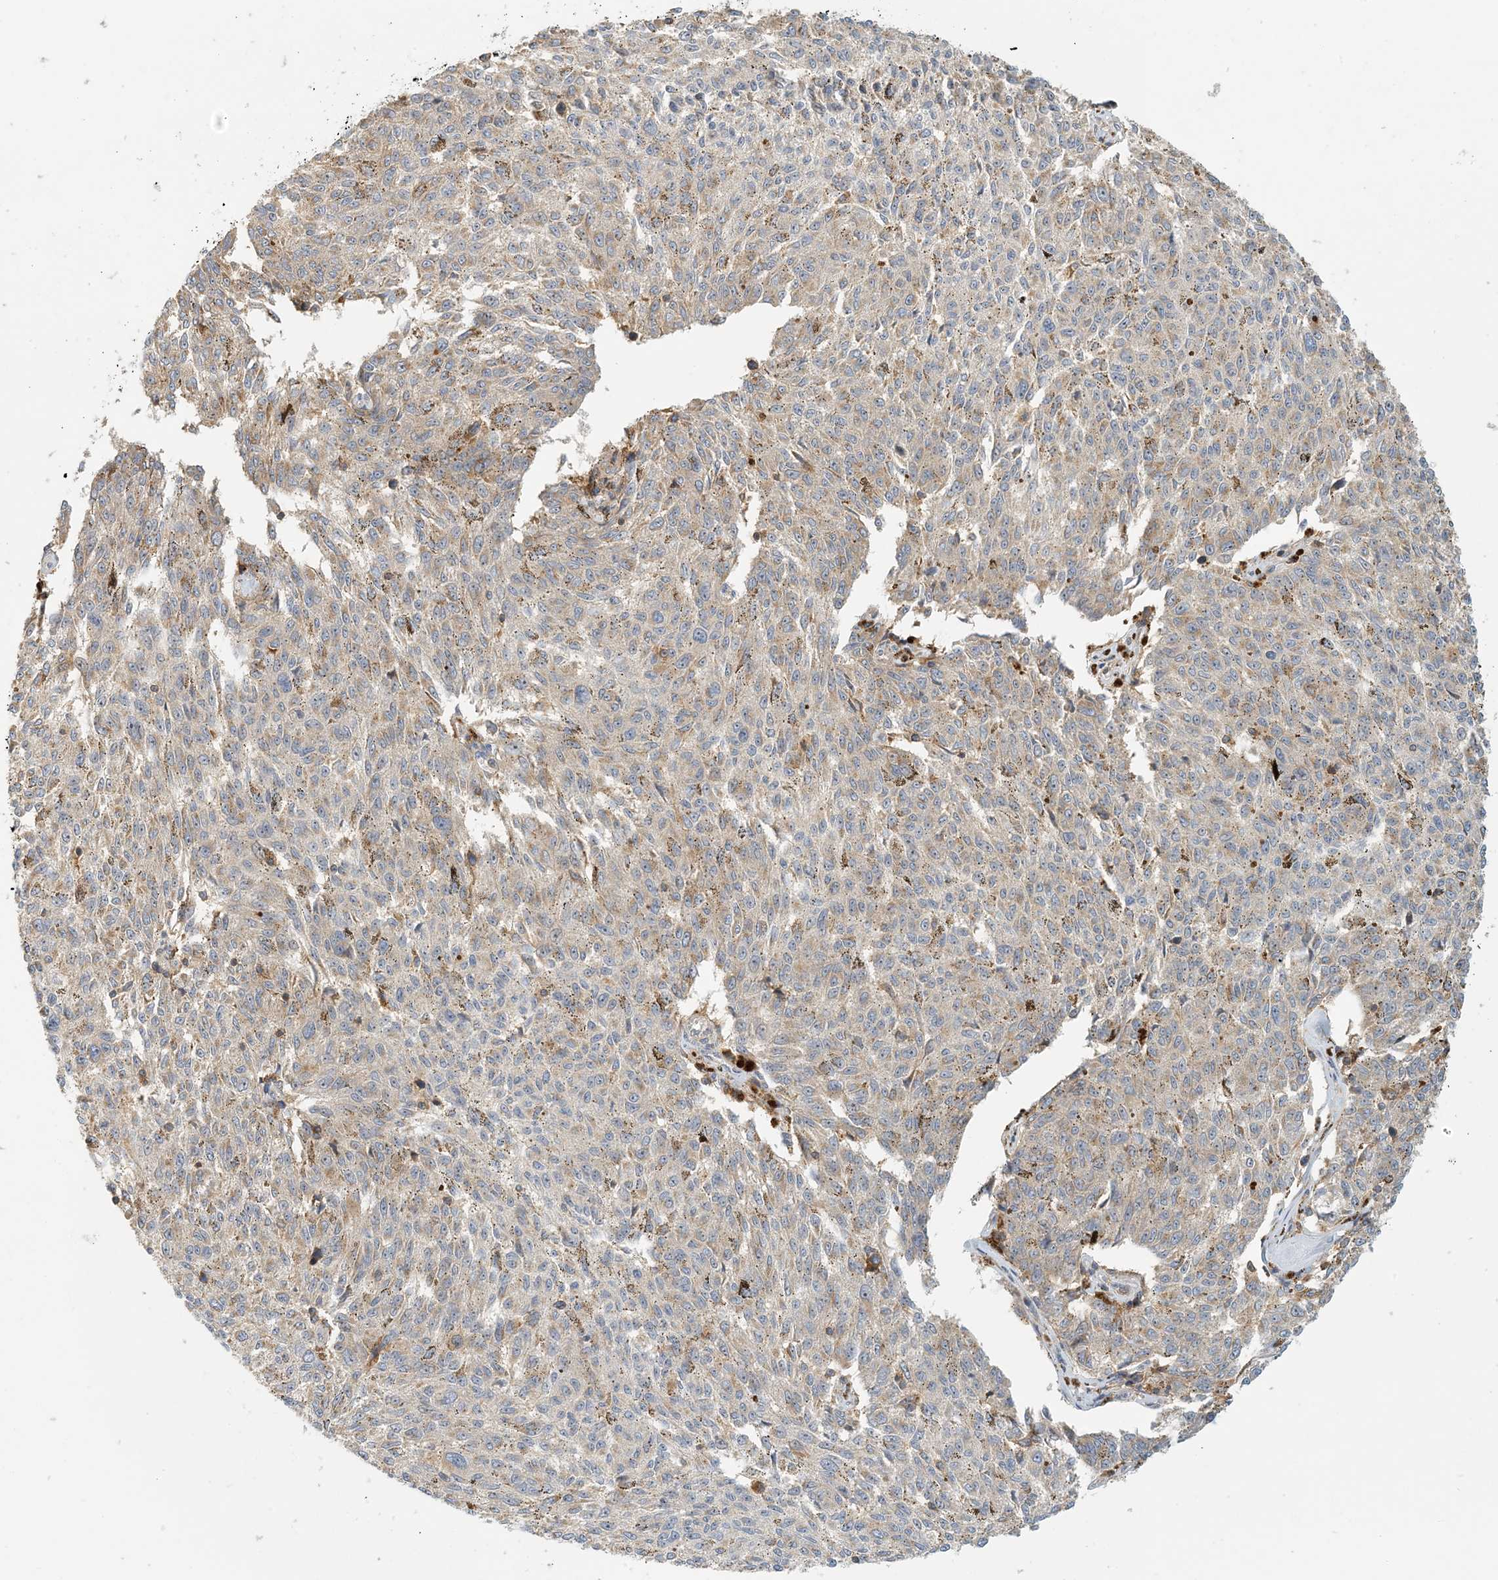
{"staining": {"intensity": "moderate", "quantity": "<25%", "location": "cytoplasmic/membranous"}, "tissue": "melanoma", "cell_type": "Tumor cells", "image_type": "cancer", "snomed": [{"axis": "morphology", "description": "Malignant melanoma, NOS"}, {"axis": "topography", "description": "Skin"}], "caption": "Tumor cells display low levels of moderate cytoplasmic/membranous expression in approximately <25% of cells in melanoma.", "gene": "COLEC11", "patient": {"sex": "female", "age": 72}}